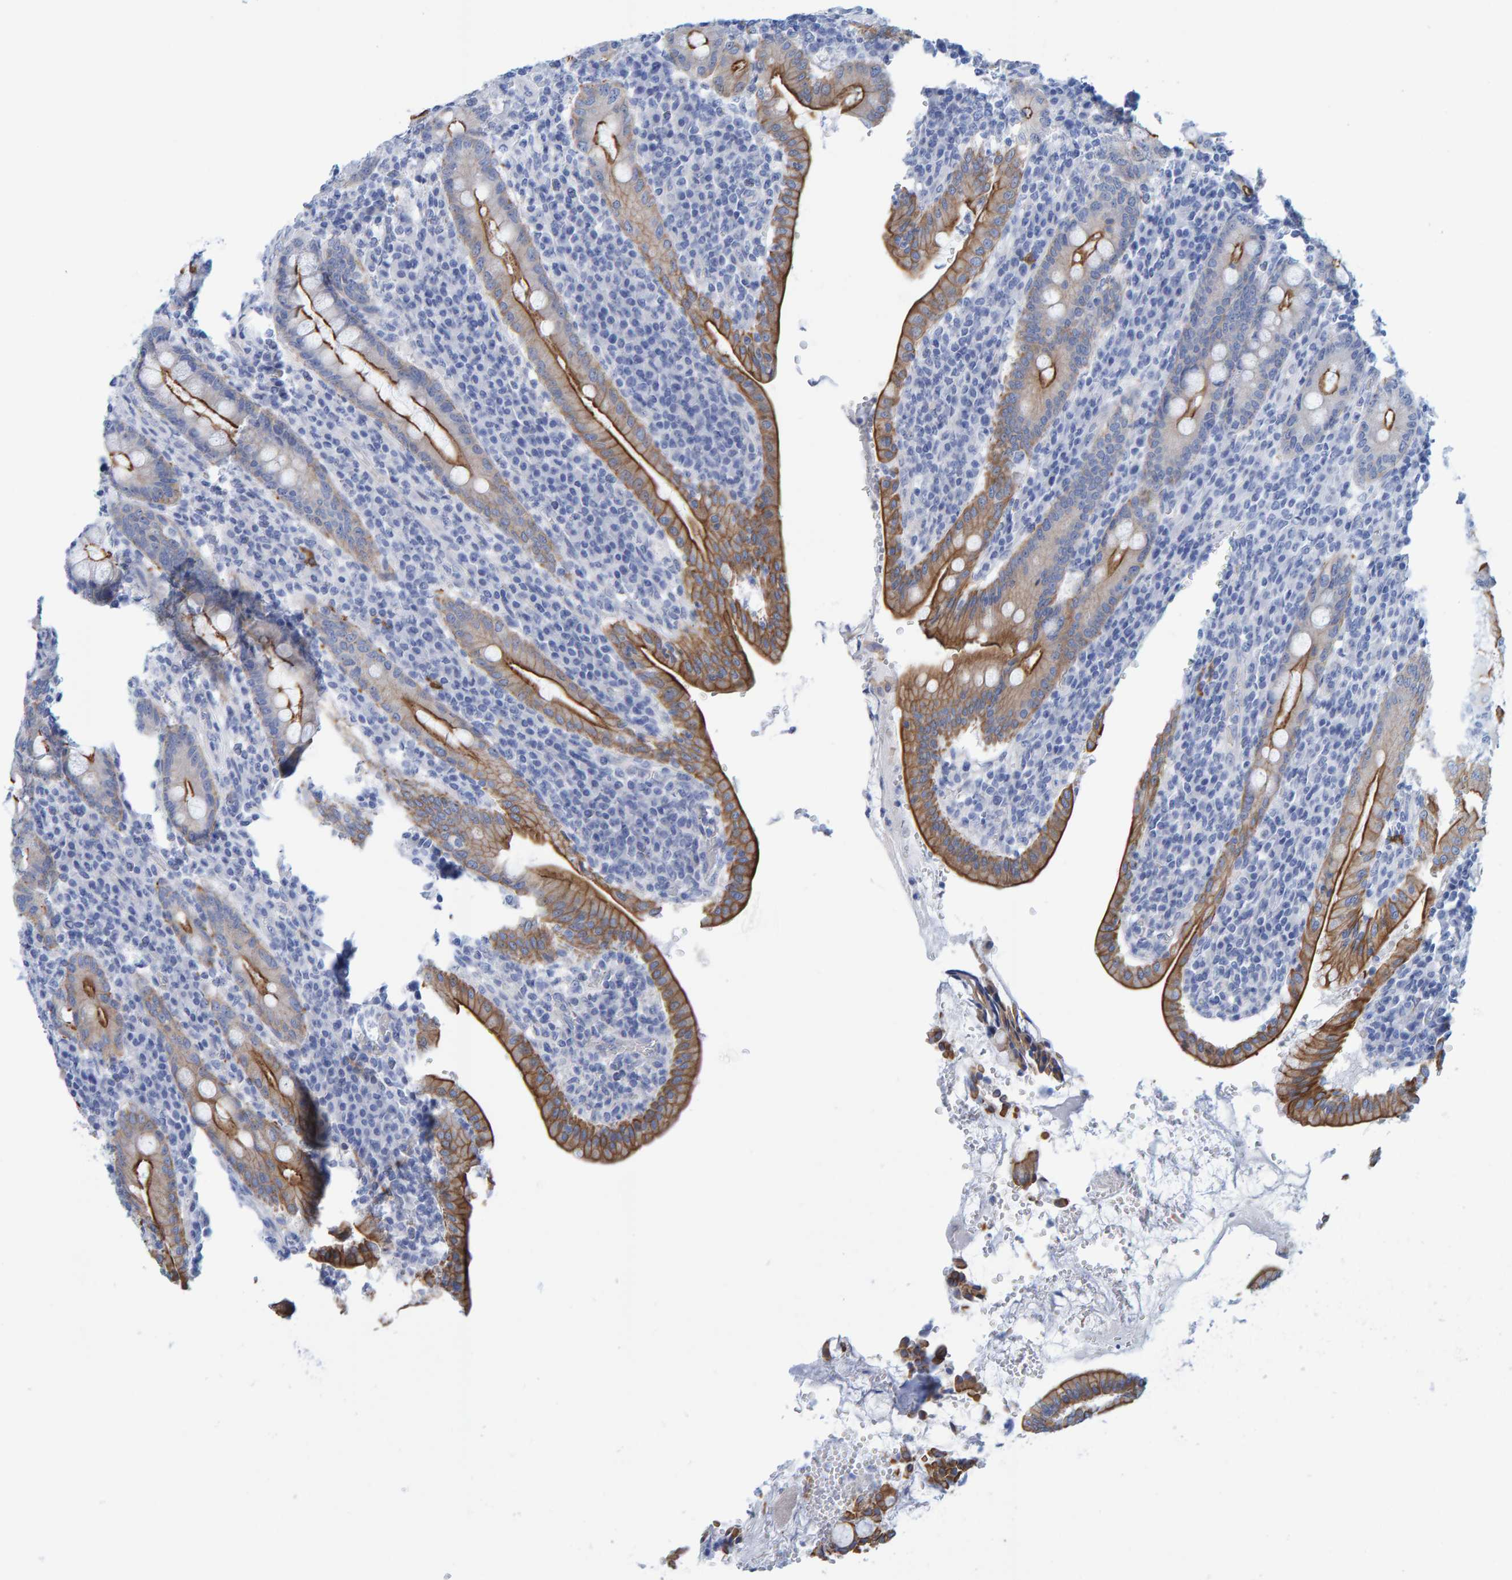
{"staining": {"intensity": "moderate", "quantity": "25%-75%", "location": "cytoplasmic/membranous"}, "tissue": "duodenum", "cell_type": "Glandular cells", "image_type": "normal", "snomed": [{"axis": "morphology", "description": "Normal tissue, NOS"}, {"axis": "morphology", "description": "Adenocarcinoma, NOS"}, {"axis": "topography", "description": "Pancreas"}, {"axis": "topography", "description": "Duodenum"}], "caption": "Protein staining displays moderate cytoplasmic/membranous staining in approximately 25%-75% of glandular cells in unremarkable duodenum.", "gene": "JAKMIP3", "patient": {"sex": "male", "age": 50}}